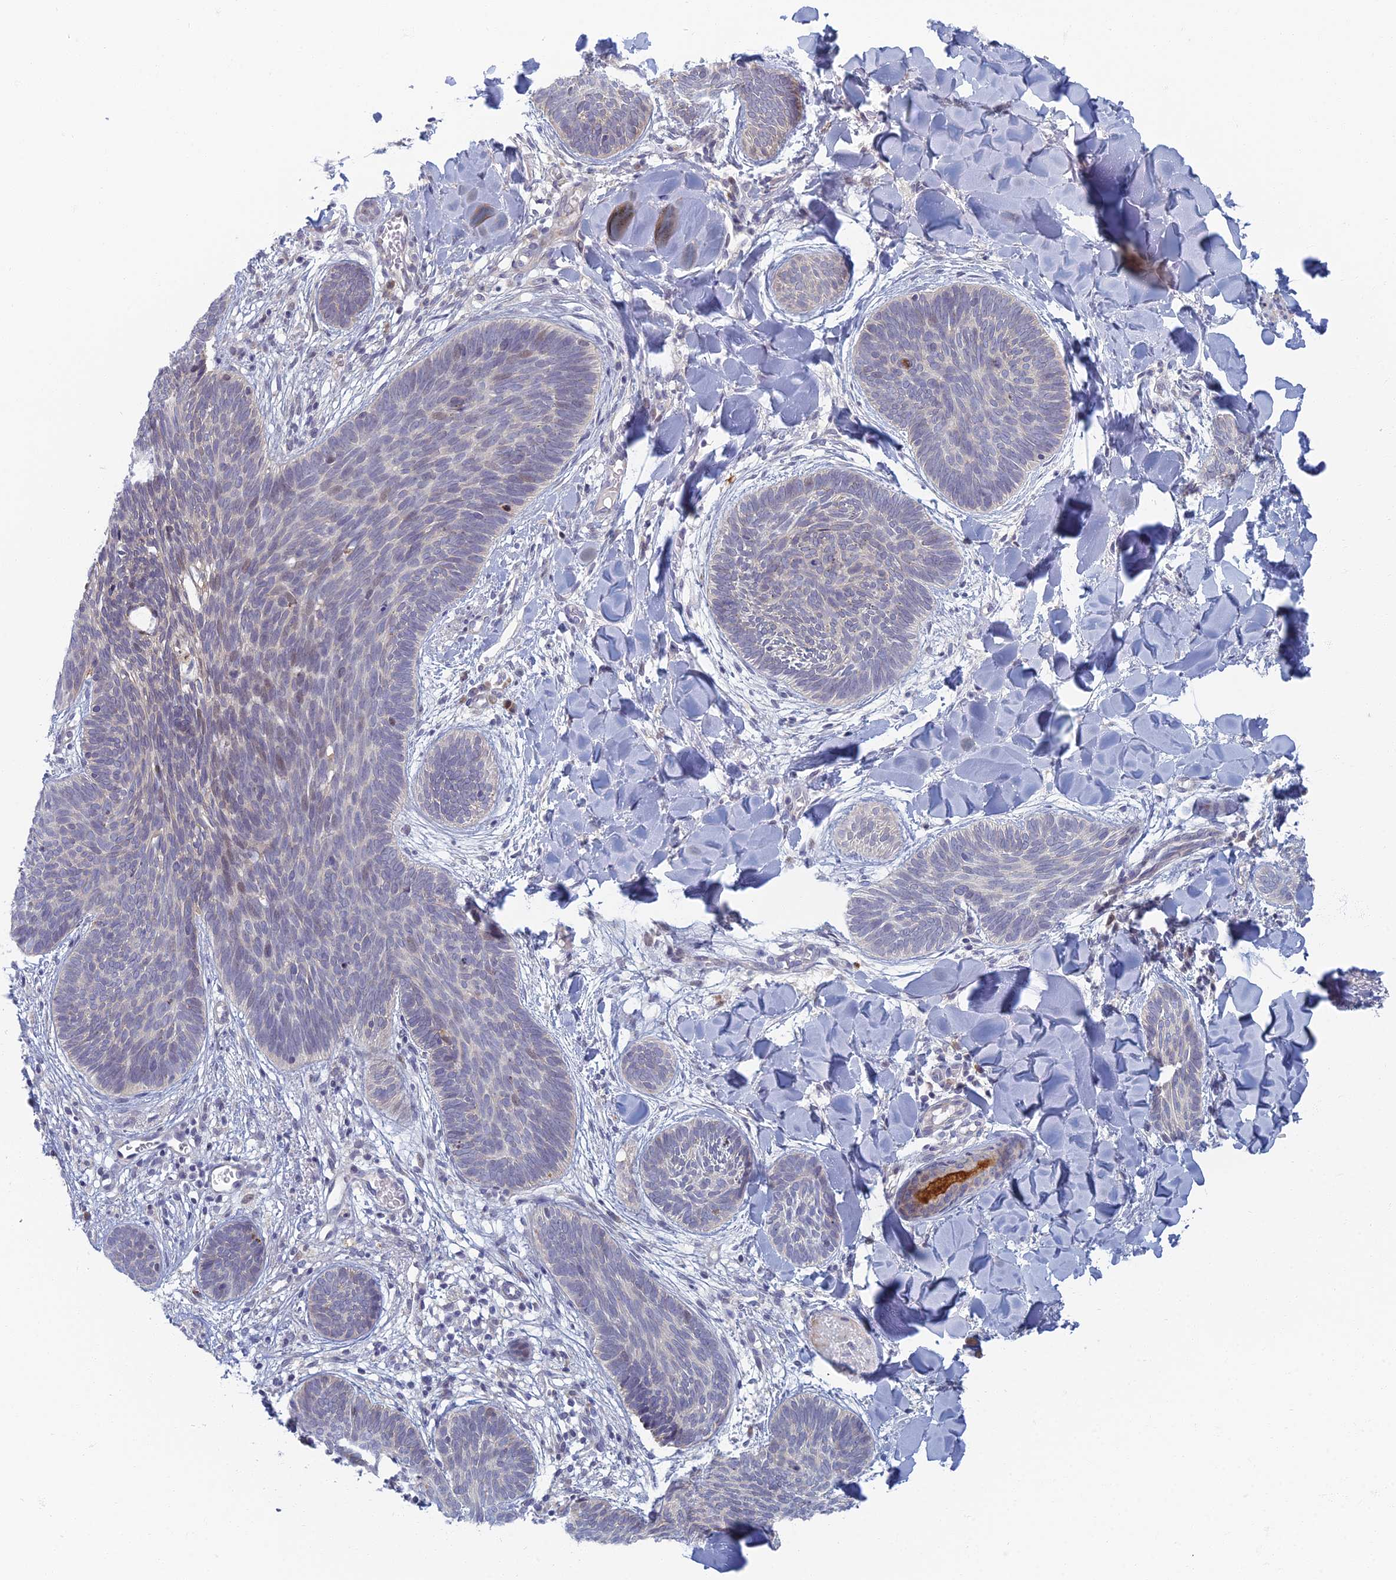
{"staining": {"intensity": "negative", "quantity": "none", "location": "none"}, "tissue": "skin cancer", "cell_type": "Tumor cells", "image_type": "cancer", "snomed": [{"axis": "morphology", "description": "Basal cell carcinoma"}, {"axis": "topography", "description": "Skin"}], "caption": "Protein analysis of skin basal cell carcinoma displays no significant staining in tumor cells.", "gene": "CHMP4B", "patient": {"sex": "female", "age": 81}}